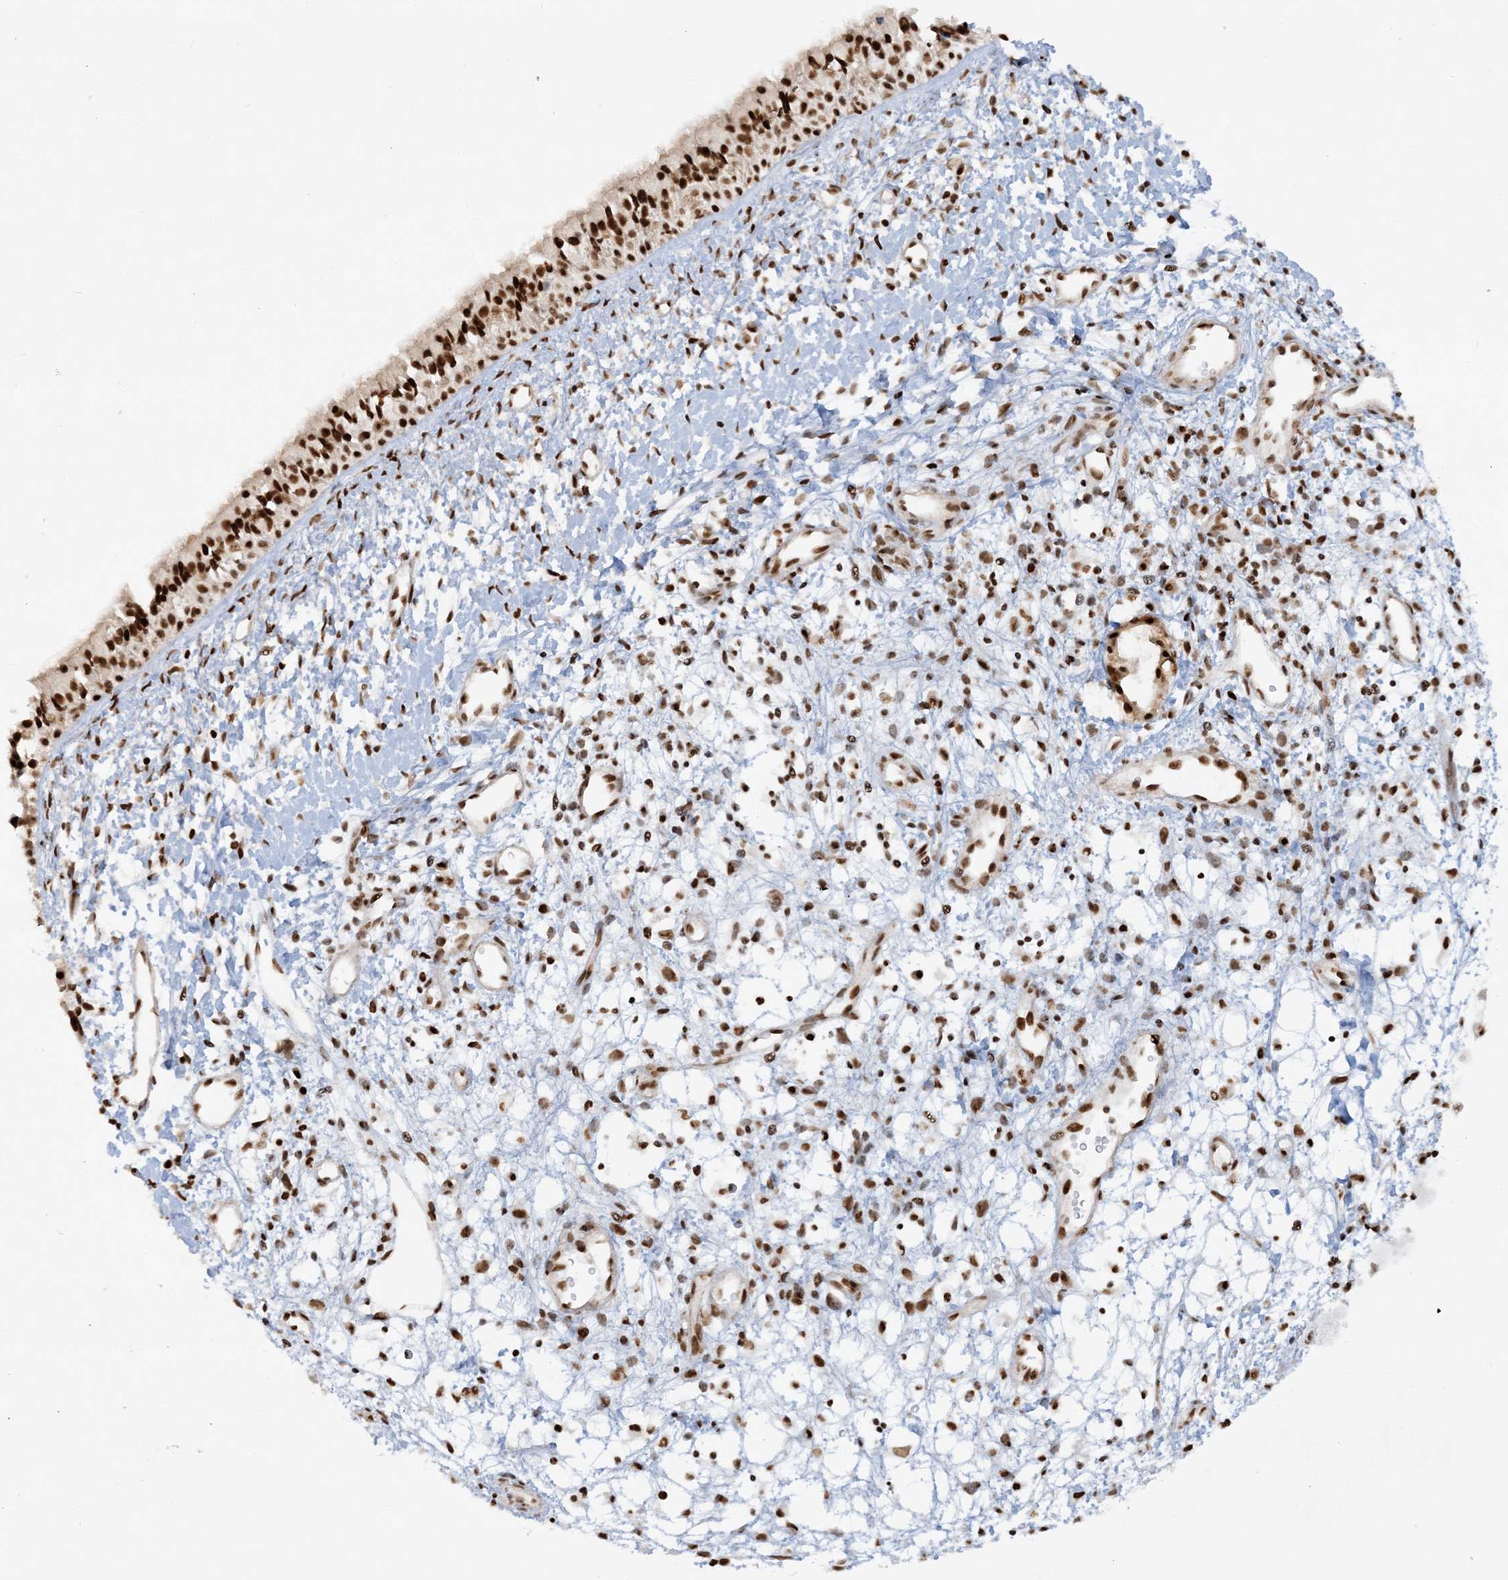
{"staining": {"intensity": "strong", "quantity": ">75%", "location": "nuclear"}, "tissue": "nasopharynx", "cell_type": "Respiratory epithelial cells", "image_type": "normal", "snomed": [{"axis": "morphology", "description": "Normal tissue, NOS"}, {"axis": "topography", "description": "Nasopharynx"}], "caption": "Approximately >75% of respiratory epithelial cells in normal human nasopharynx display strong nuclear protein expression as visualized by brown immunohistochemical staining.", "gene": "DELE1", "patient": {"sex": "male", "age": 22}}